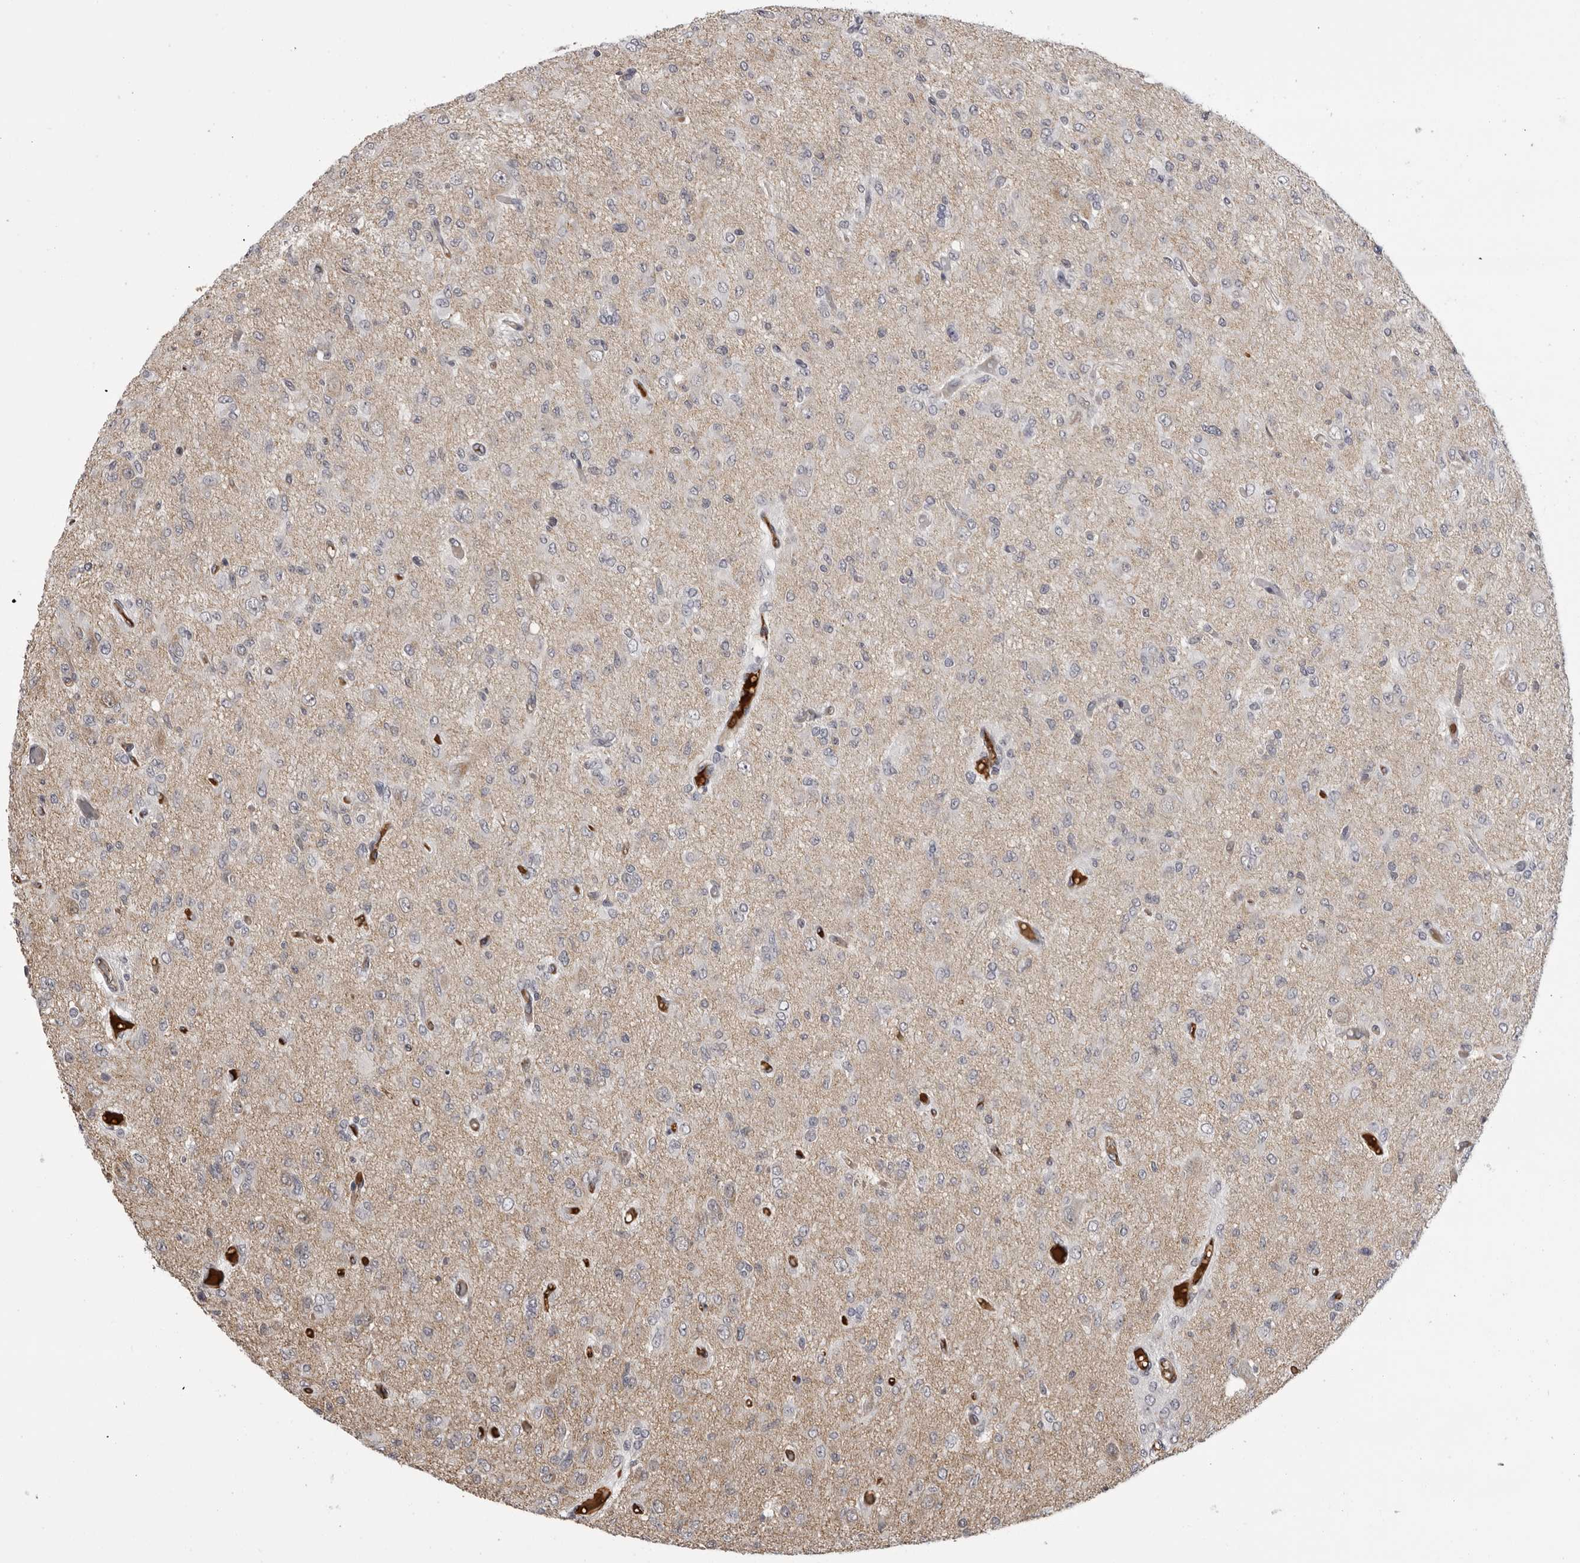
{"staining": {"intensity": "negative", "quantity": "none", "location": "none"}, "tissue": "glioma", "cell_type": "Tumor cells", "image_type": "cancer", "snomed": [{"axis": "morphology", "description": "Glioma, malignant, High grade"}, {"axis": "topography", "description": "Brain"}], "caption": "Human glioma stained for a protein using IHC shows no expression in tumor cells.", "gene": "PLEKHF2", "patient": {"sex": "female", "age": 59}}